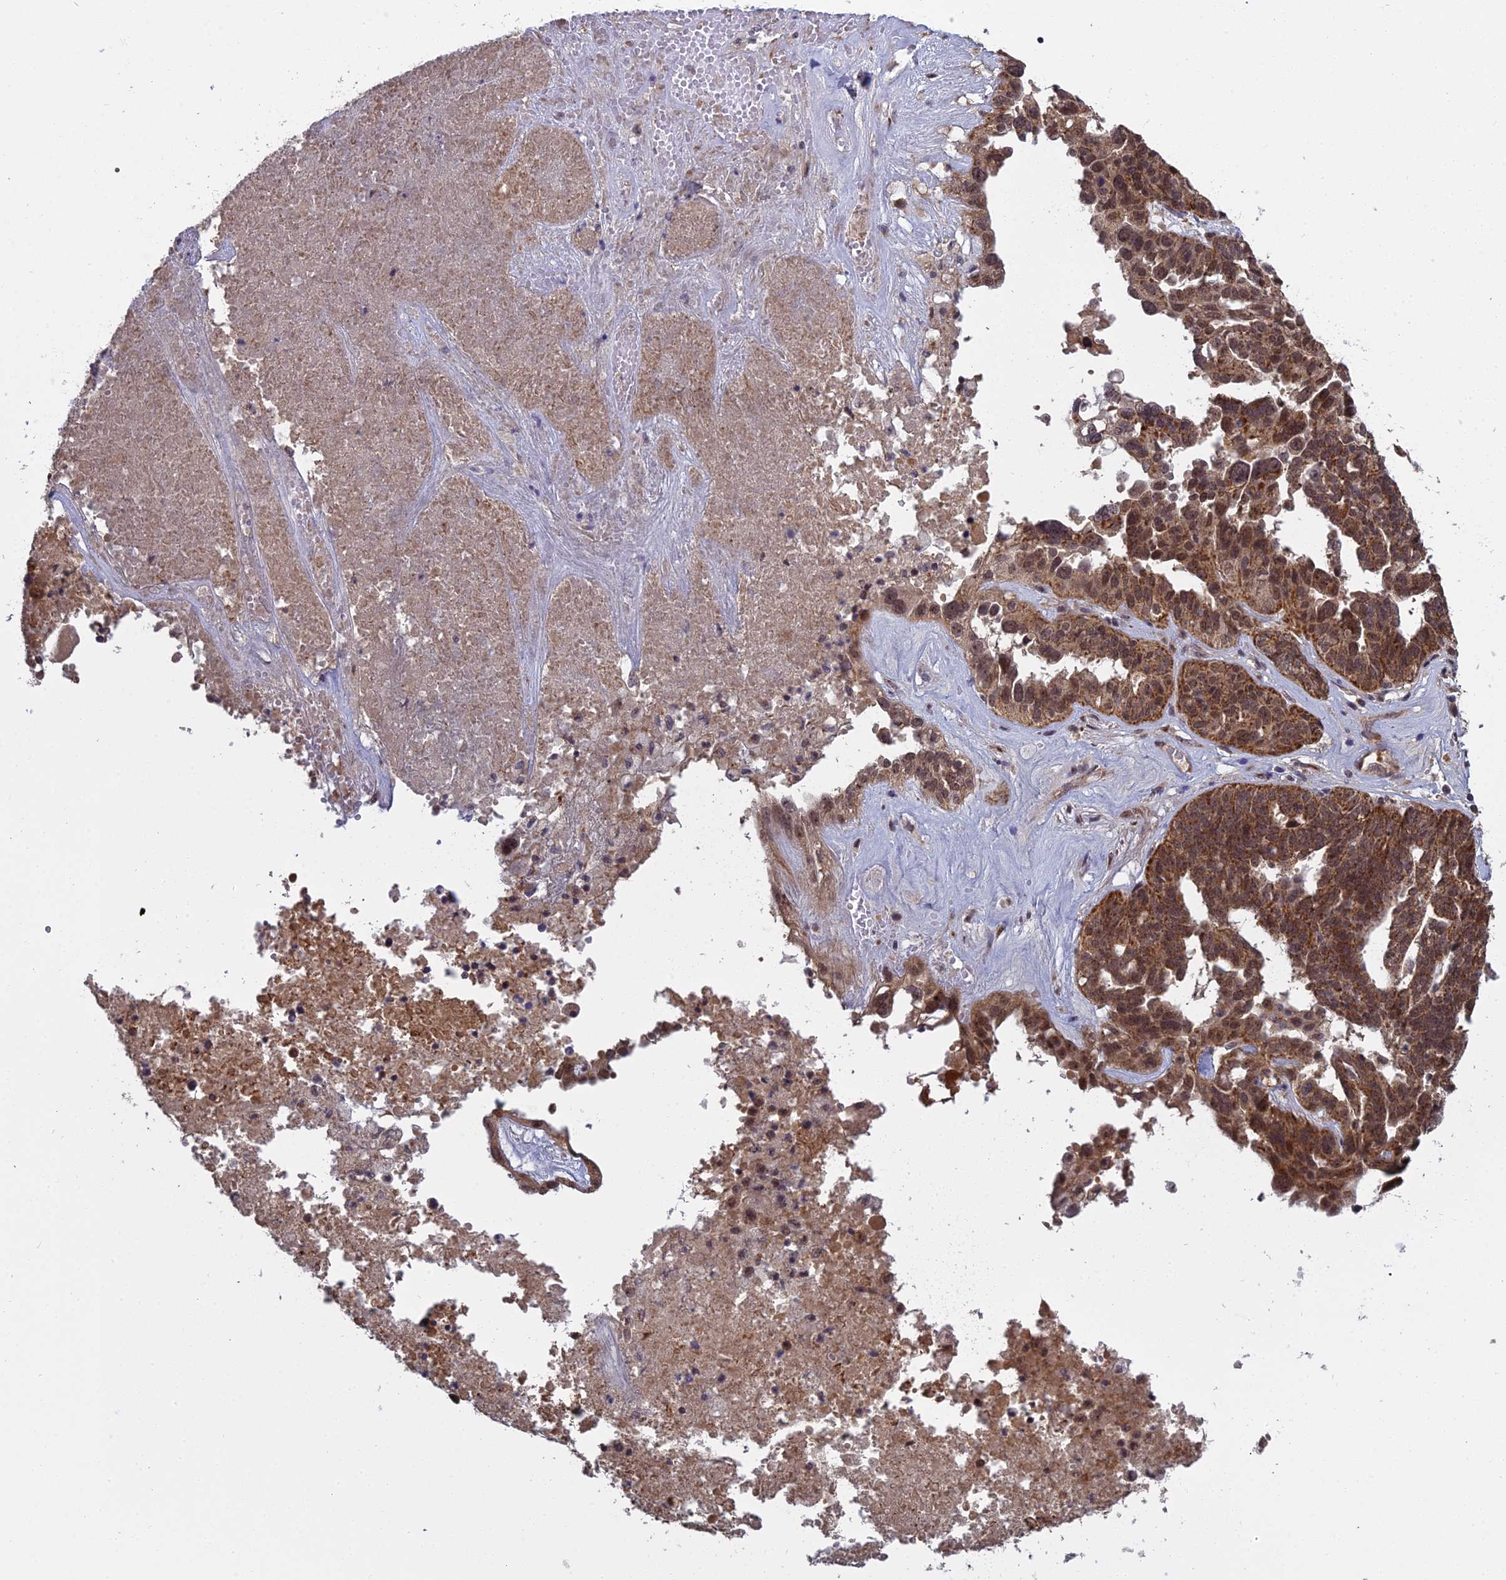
{"staining": {"intensity": "moderate", "quantity": ">75%", "location": "cytoplasmic/membranous,nuclear"}, "tissue": "ovarian cancer", "cell_type": "Tumor cells", "image_type": "cancer", "snomed": [{"axis": "morphology", "description": "Cystadenocarcinoma, serous, NOS"}, {"axis": "topography", "description": "Ovary"}], "caption": "About >75% of tumor cells in human ovarian cancer demonstrate moderate cytoplasmic/membranous and nuclear protein expression as visualized by brown immunohistochemical staining.", "gene": "MEOX1", "patient": {"sex": "female", "age": 59}}